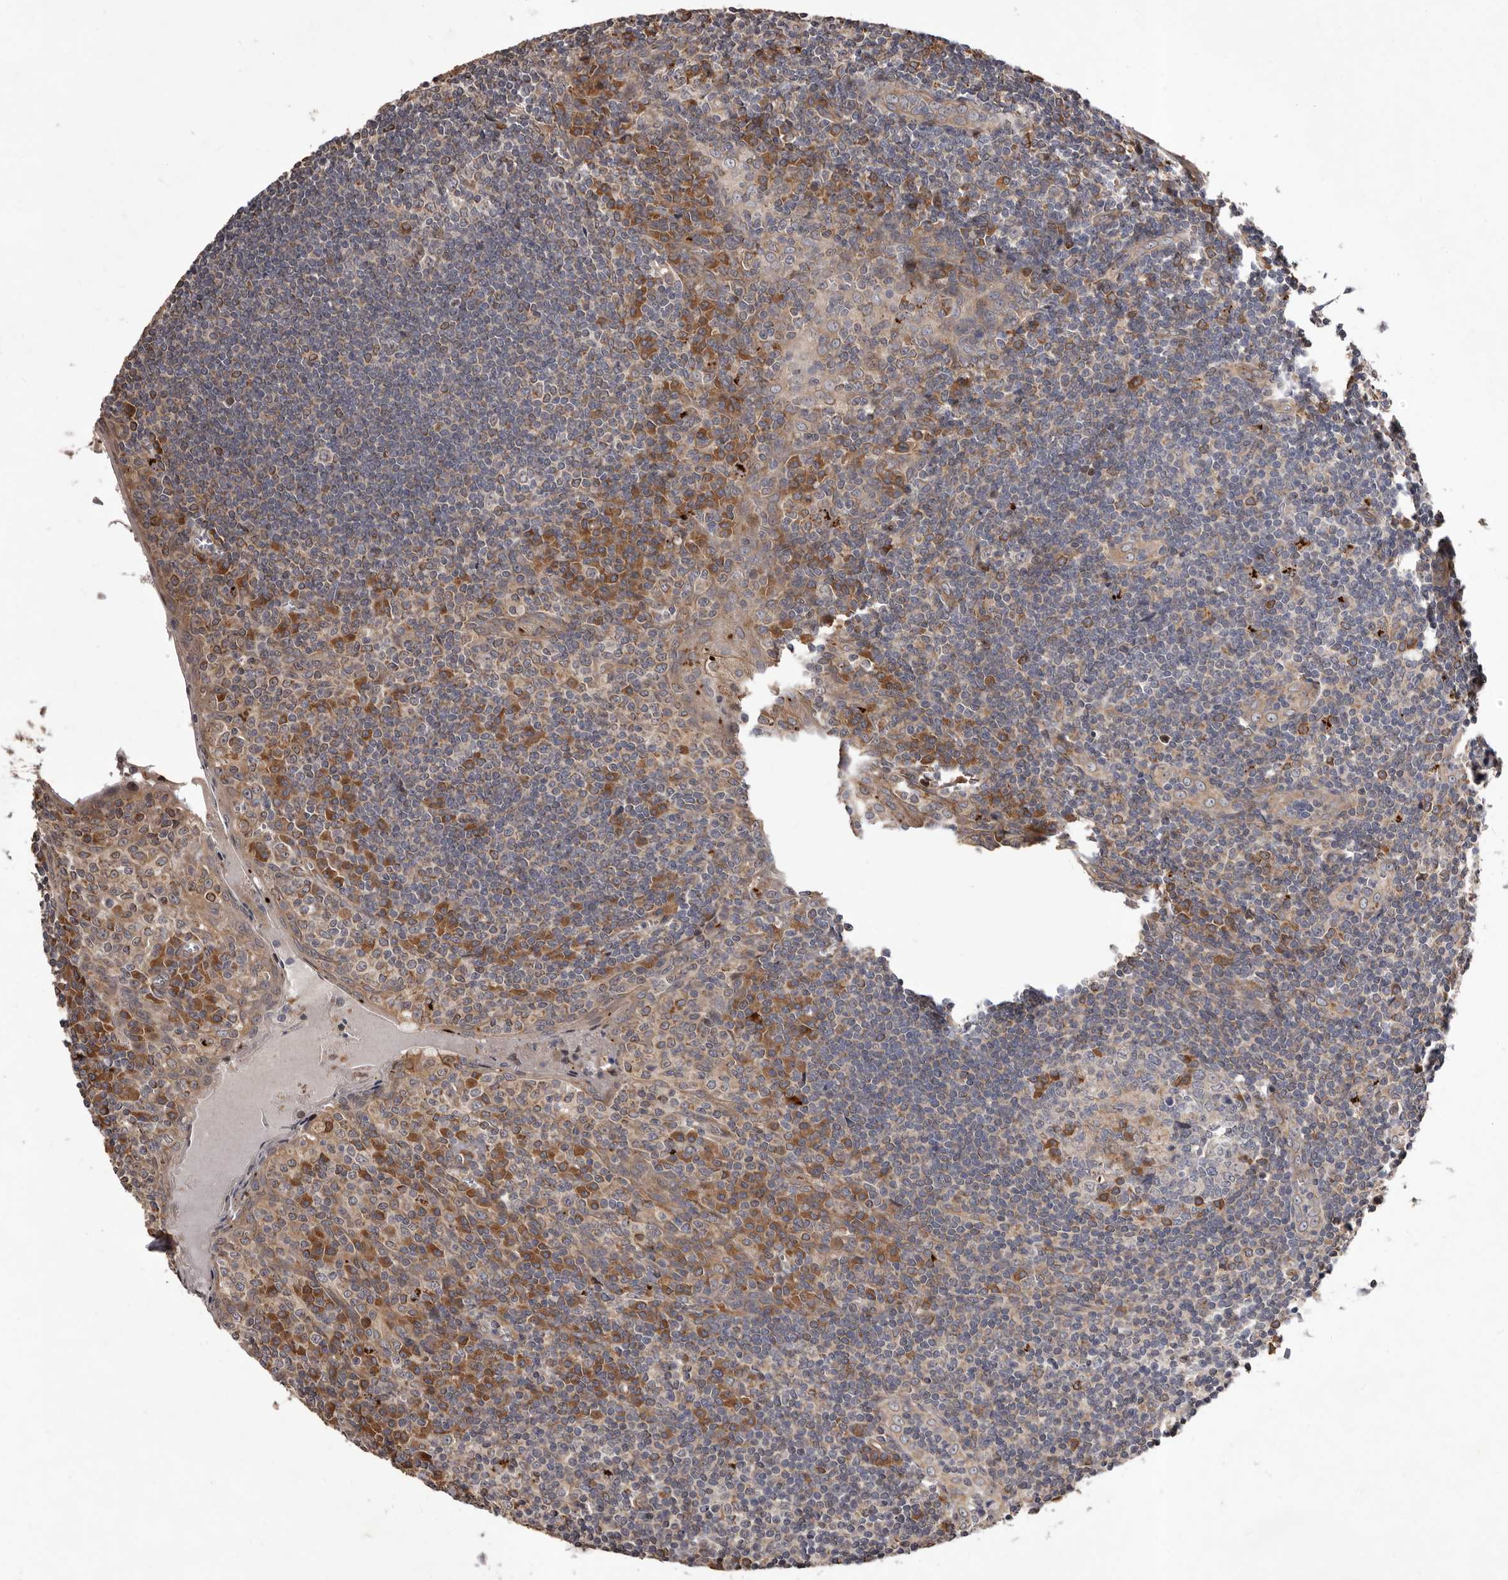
{"staining": {"intensity": "moderate", "quantity": "25%-75%", "location": "cytoplasmic/membranous"}, "tissue": "tonsil", "cell_type": "Germinal center cells", "image_type": "normal", "snomed": [{"axis": "morphology", "description": "Normal tissue, NOS"}, {"axis": "topography", "description": "Tonsil"}], "caption": "Germinal center cells display moderate cytoplasmic/membranous staining in approximately 25%-75% of cells in unremarkable tonsil.", "gene": "GADD45B", "patient": {"sex": "male", "age": 27}}